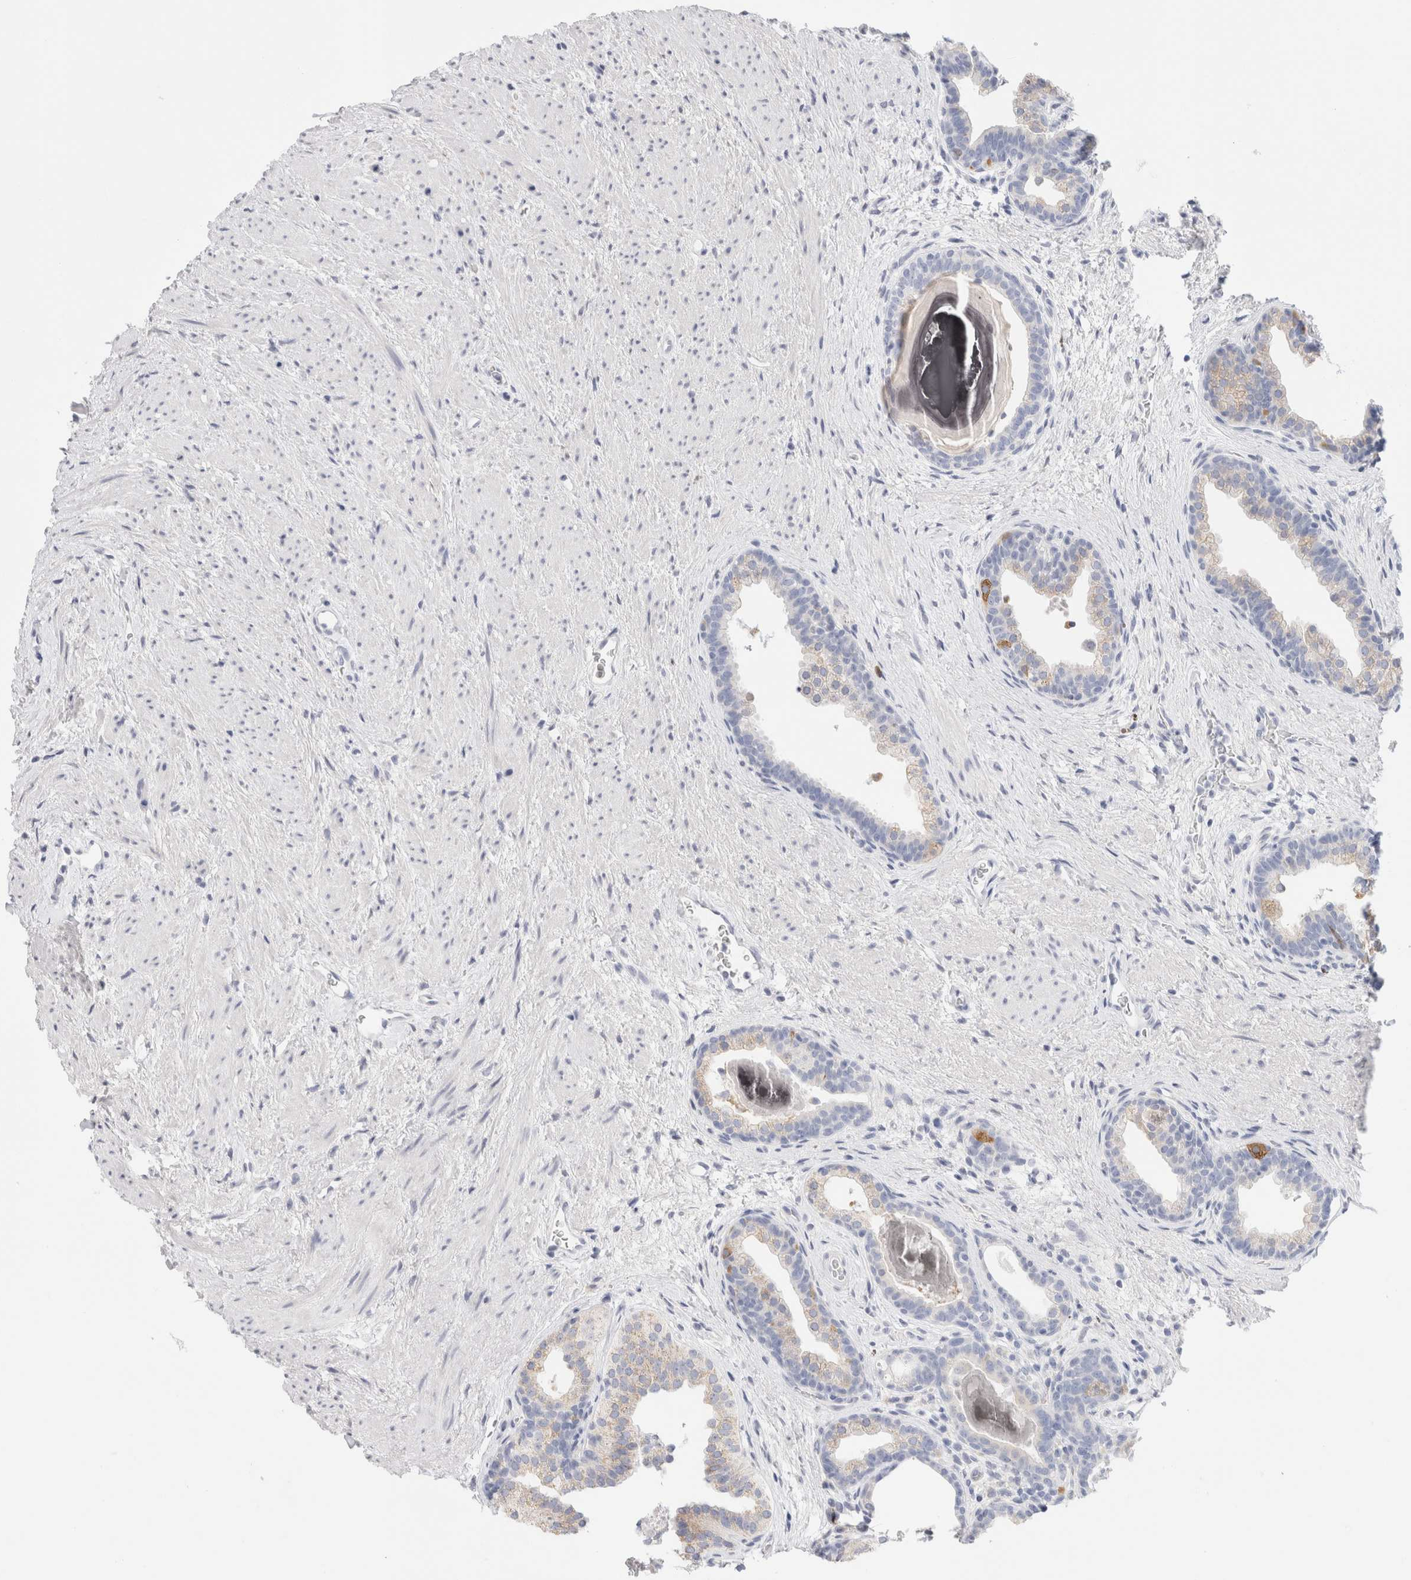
{"staining": {"intensity": "negative", "quantity": "none", "location": "none"}, "tissue": "prostate", "cell_type": "Glandular cells", "image_type": "normal", "snomed": [{"axis": "morphology", "description": "Normal tissue, NOS"}, {"axis": "topography", "description": "Prostate"}], "caption": "Unremarkable prostate was stained to show a protein in brown. There is no significant expression in glandular cells. Nuclei are stained in blue.", "gene": "CSK", "patient": {"sex": "male", "age": 48}}